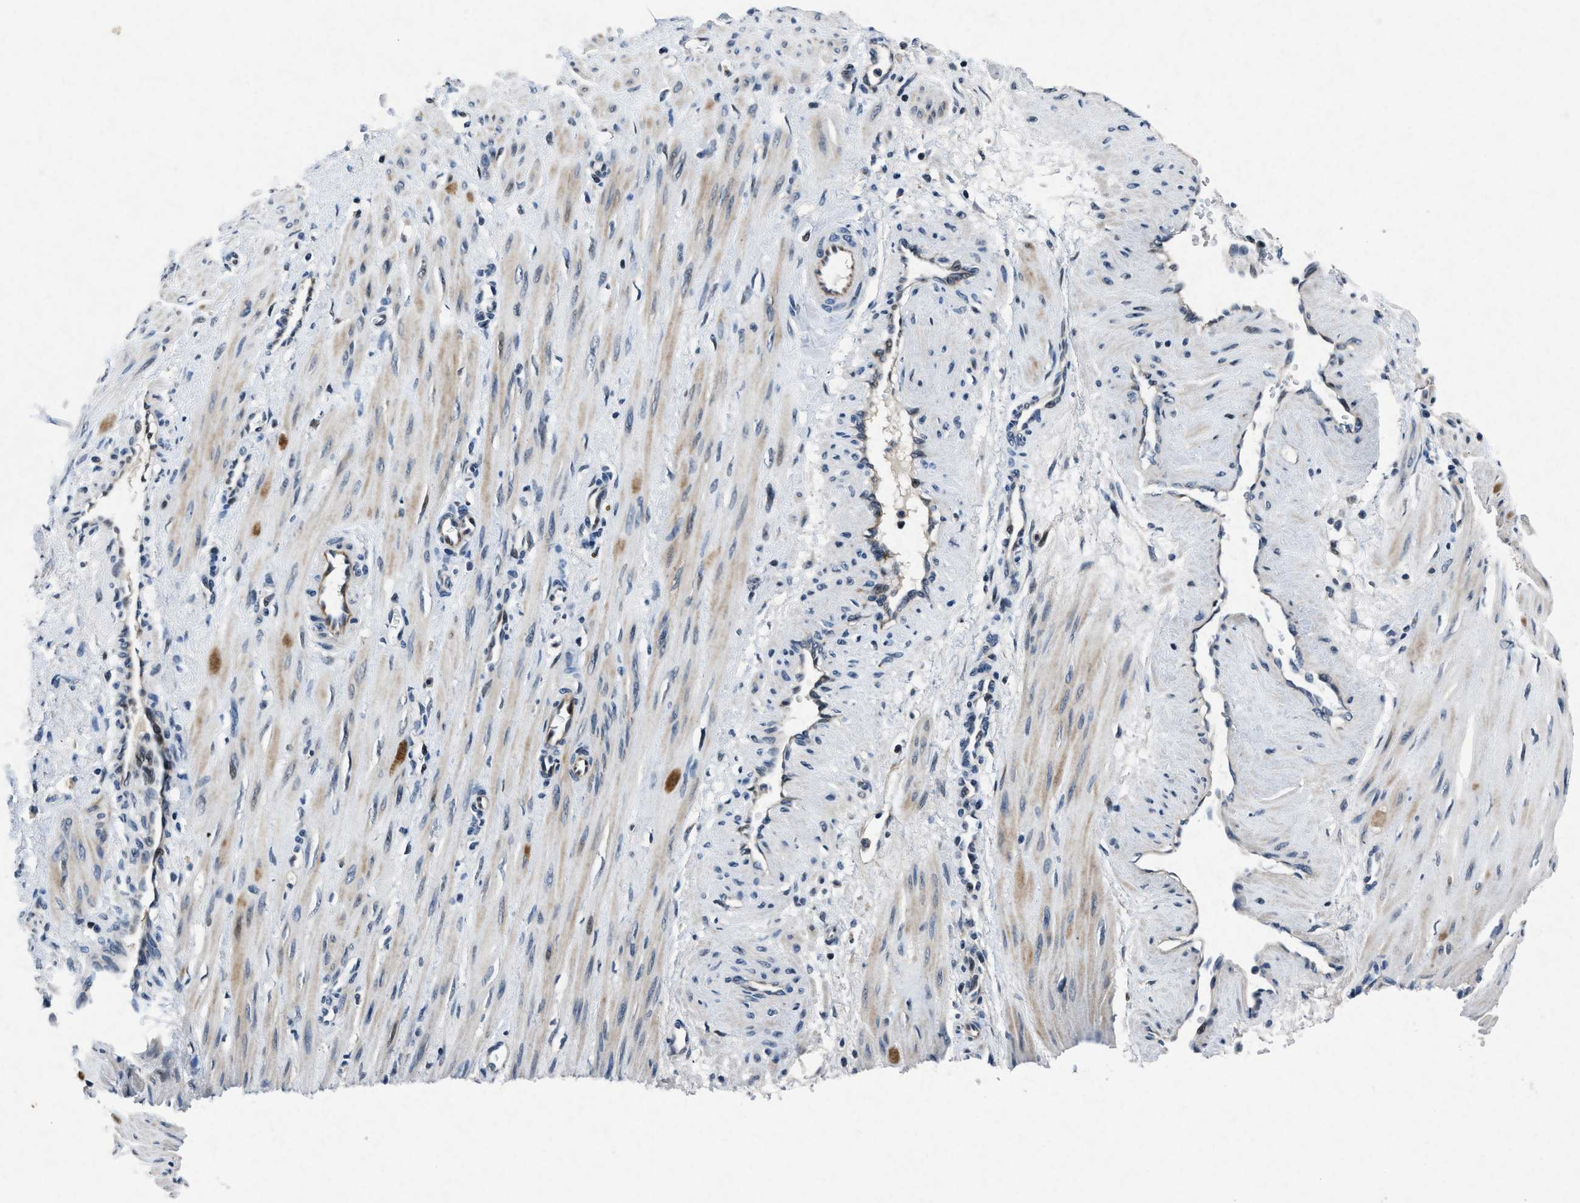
{"staining": {"intensity": "moderate", "quantity": "25%-75%", "location": "cytoplasmic/membranous"}, "tissue": "smooth muscle", "cell_type": "Smooth muscle cells", "image_type": "normal", "snomed": [{"axis": "morphology", "description": "Normal tissue, NOS"}, {"axis": "topography", "description": "Endometrium"}], "caption": "Immunohistochemistry (IHC) image of benign human smooth muscle stained for a protein (brown), which demonstrates medium levels of moderate cytoplasmic/membranous staining in approximately 25%-75% of smooth muscle cells.", "gene": "PHLDA1", "patient": {"sex": "female", "age": 33}}